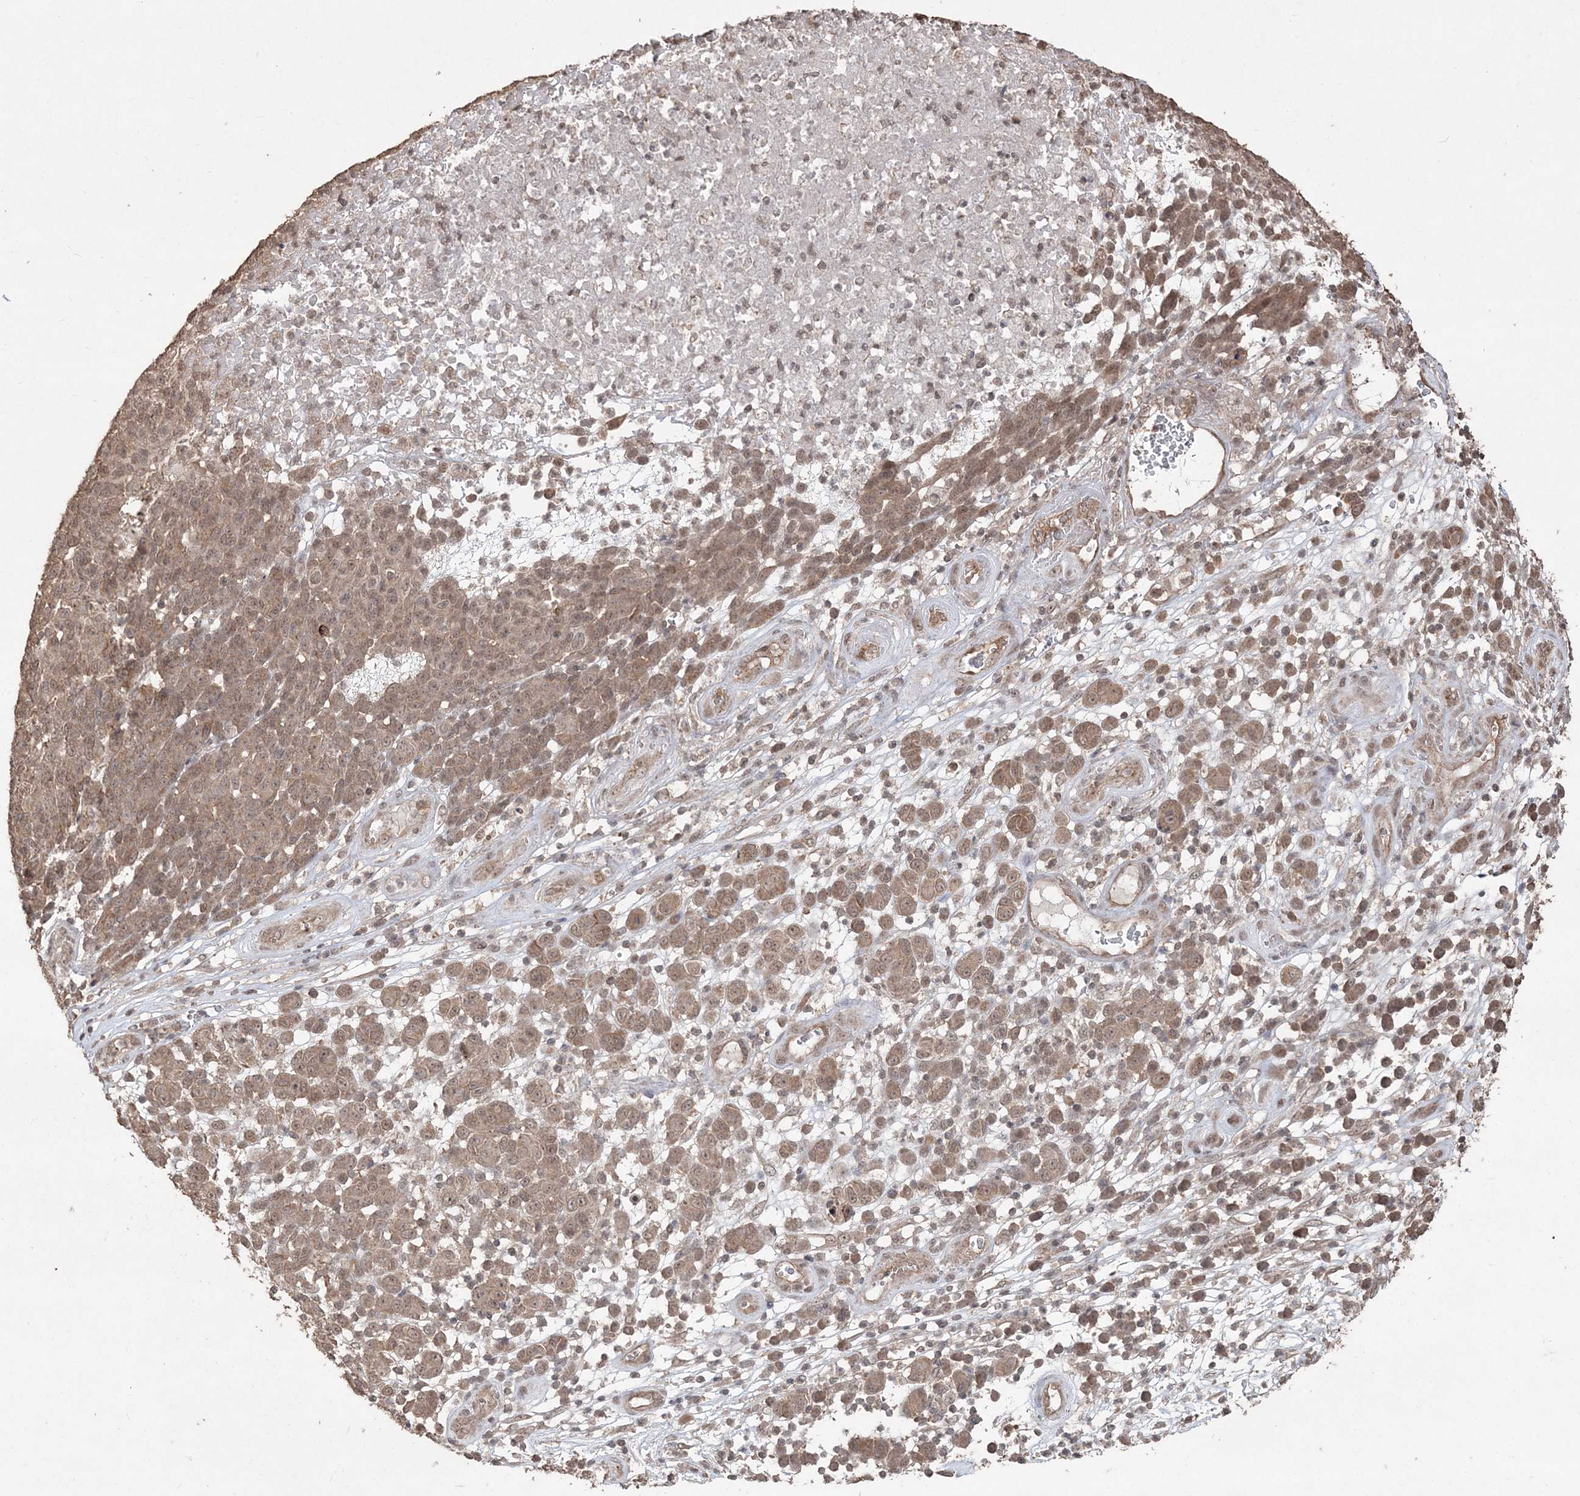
{"staining": {"intensity": "weak", "quantity": ">75%", "location": "cytoplasmic/membranous,nuclear"}, "tissue": "melanoma", "cell_type": "Tumor cells", "image_type": "cancer", "snomed": [{"axis": "morphology", "description": "Malignant melanoma, NOS"}, {"axis": "topography", "description": "Skin"}], "caption": "Malignant melanoma stained for a protein (brown) exhibits weak cytoplasmic/membranous and nuclear positive positivity in about >75% of tumor cells.", "gene": "EHHADH", "patient": {"sex": "male", "age": 49}}